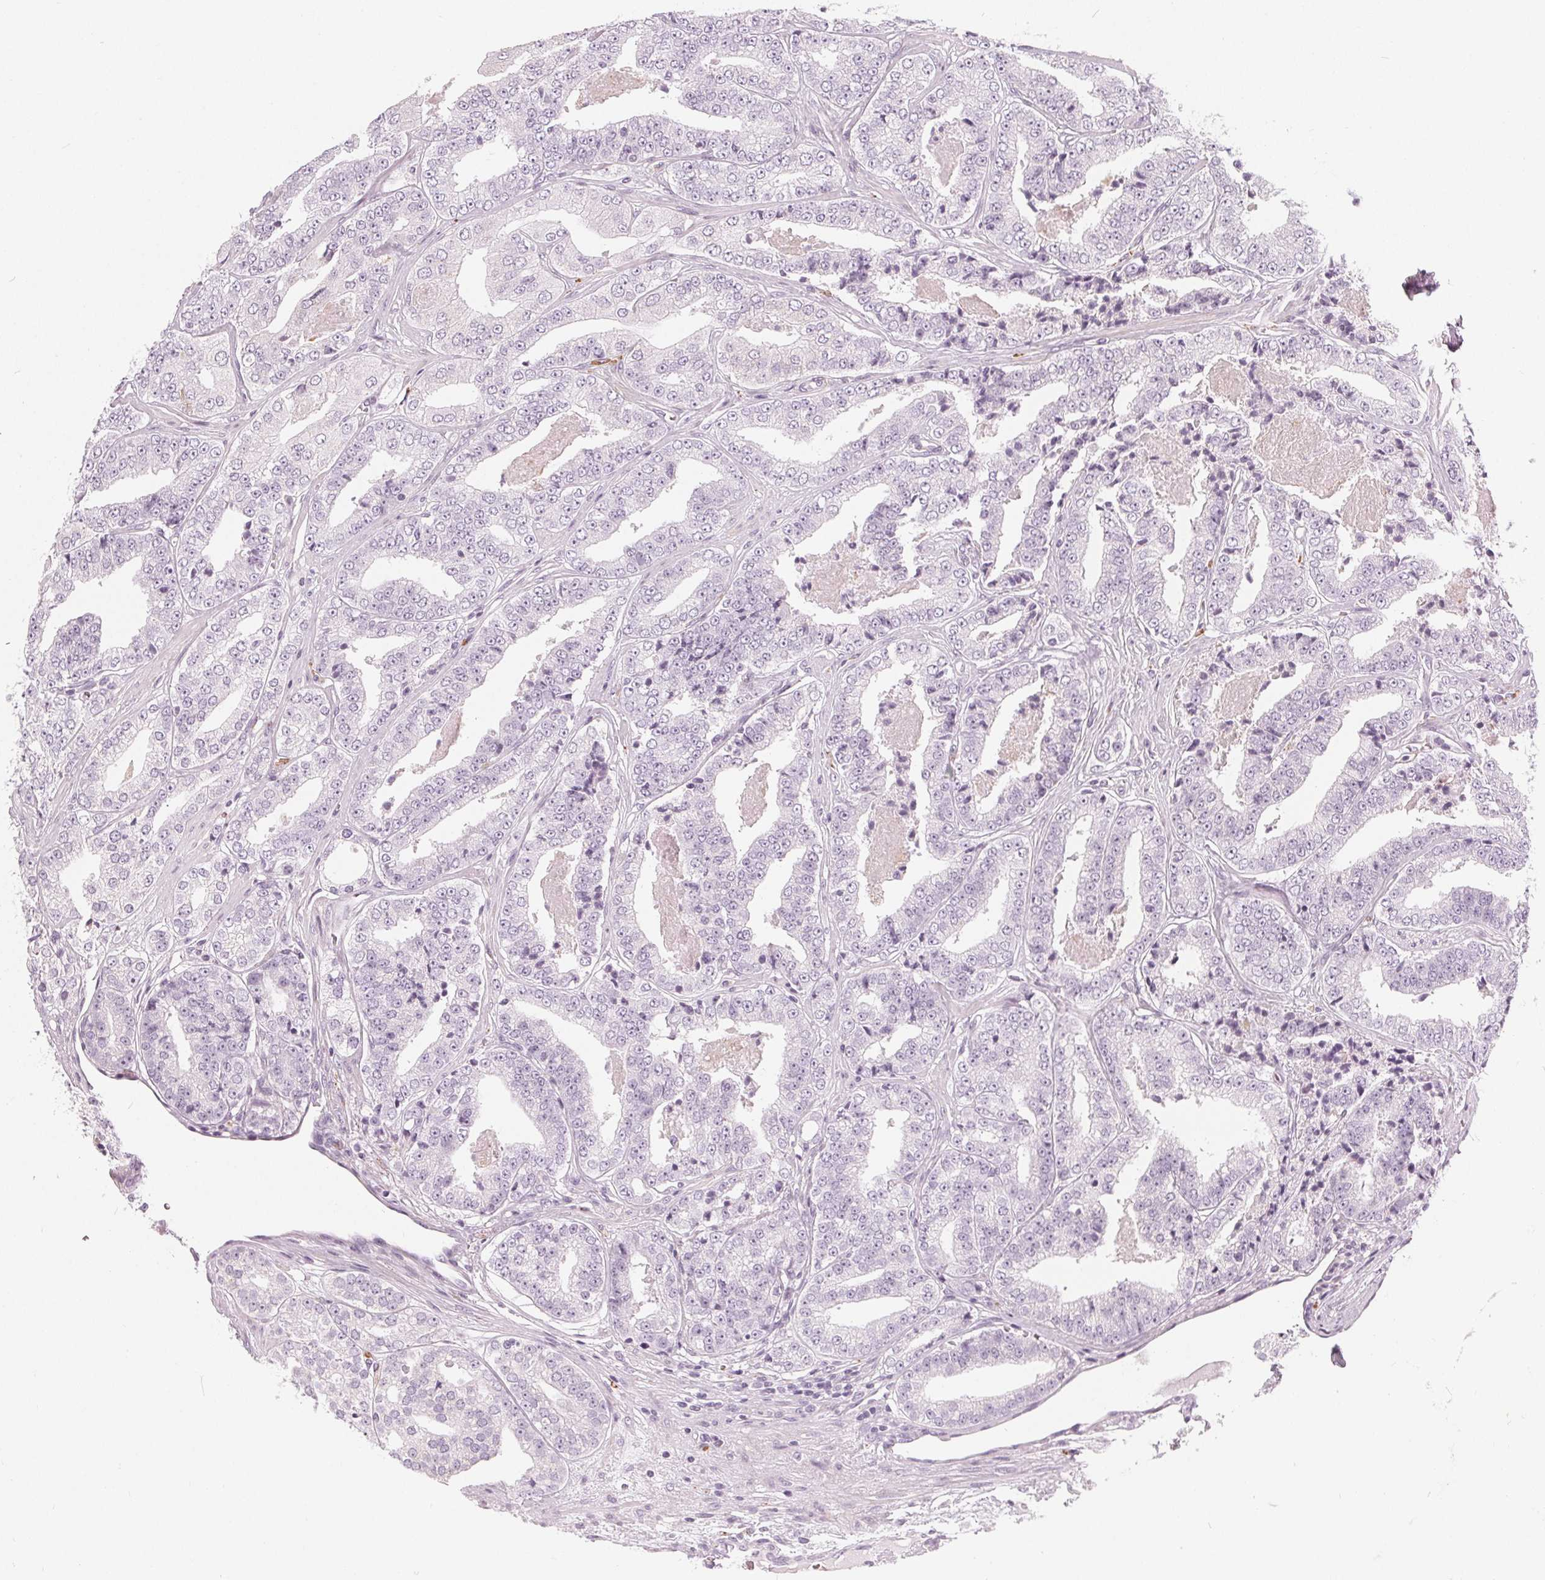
{"staining": {"intensity": "negative", "quantity": "none", "location": "none"}, "tissue": "prostate cancer", "cell_type": "Tumor cells", "image_type": "cancer", "snomed": [{"axis": "morphology", "description": "Adenocarcinoma, Low grade"}, {"axis": "topography", "description": "Prostate"}], "caption": "DAB immunohistochemical staining of prostate cancer (adenocarcinoma (low-grade)) demonstrates no significant staining in tumor cells.", "gene": "HOPX", "patient": {"sex": "male", "age": 60}}